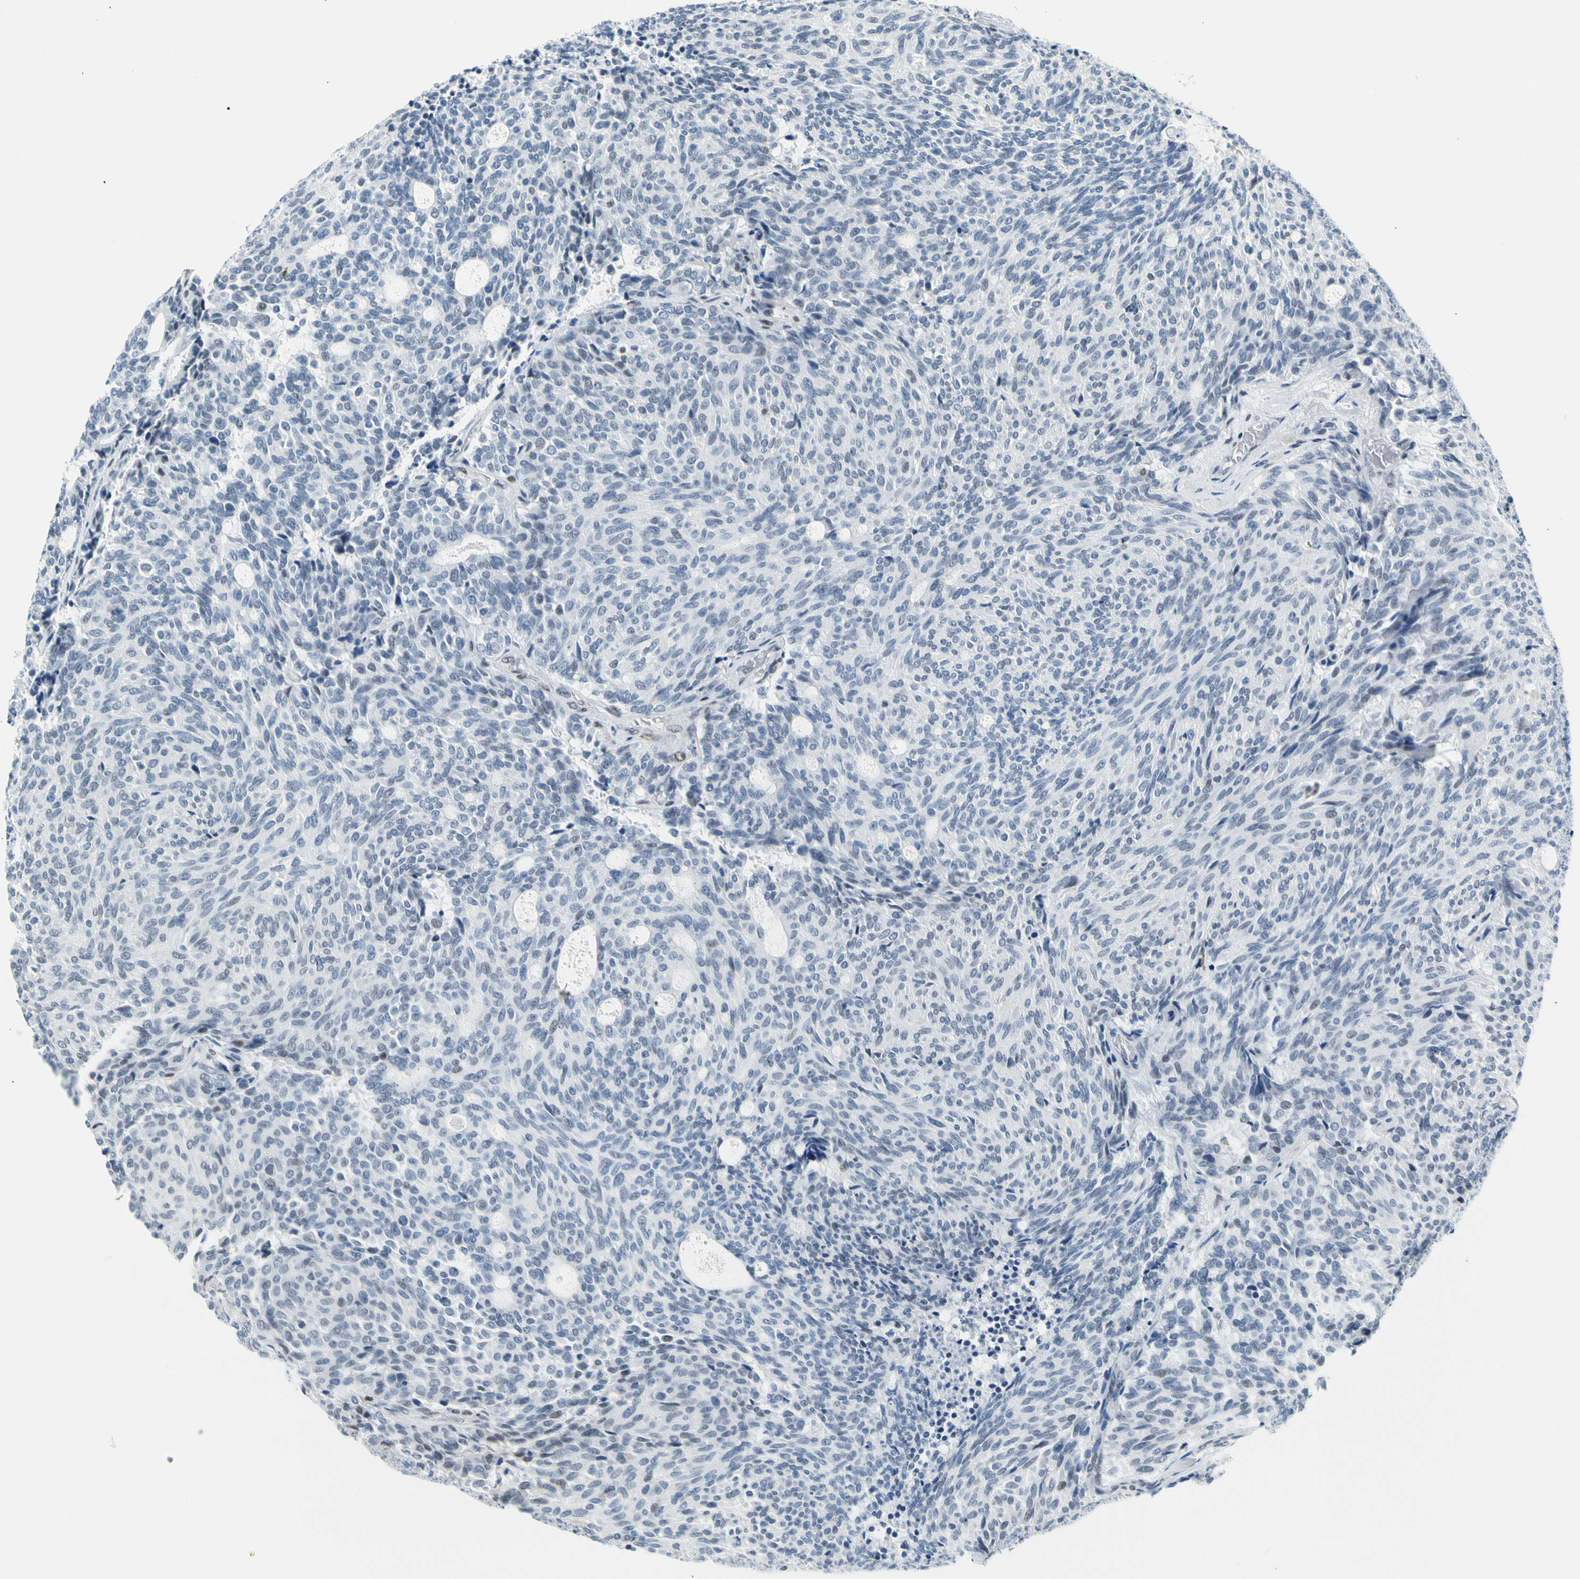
{"staining": {"intensity": "weak", "quantity": "<25%", "location": "nuclear"}, "tissue": "carcinoid", "cell_type": "Tumor cells", "image_type": "cancer", "snomed": [{"axis": "morphology", "description": "Carcinoid, malignant, NOS"}, {"axis": "topography", "description": "Pancreas"}], "caption": "Carcinoid was stained to show a protein in brown. There is no significant staining in tumor cells.", "gene": "NFIA", "patient": {"sex": "female", "age": 54}}